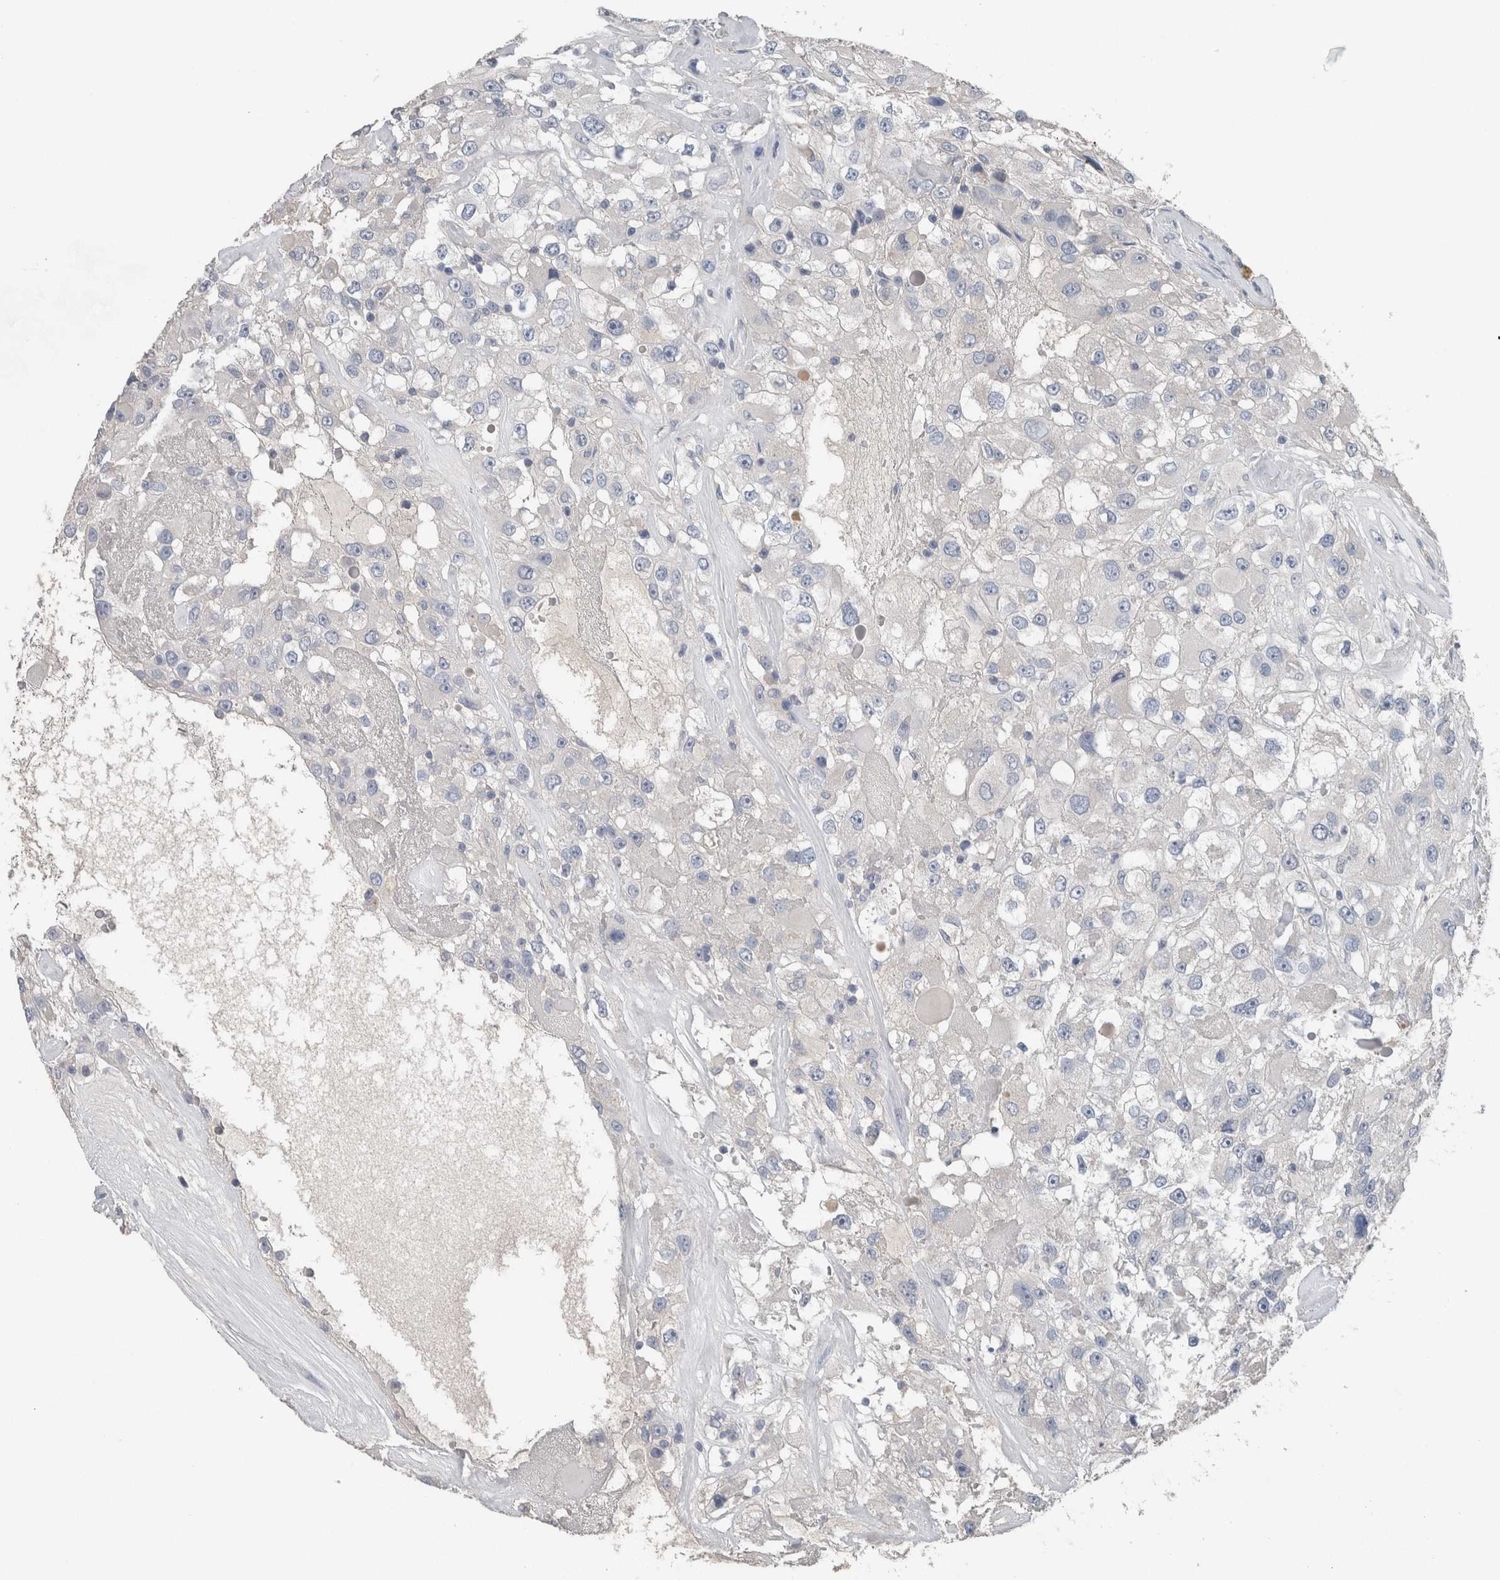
{"staining": {"intensity": "negative", "quantity": "none", "location": "none"}, "tissue": "renal cancer", "cell_type": "Tumor cells", "image_type": "cancer", "snomed": [{"axis": "morphology", "description": "Adenocarcinoma, NOS"}, {"axis": "topography", "description": "Kidney"}], "caption": "This is an immunohistochemistry (IHC) photomicrograph of human renal cancer. There is no expression in tumor cells.", "gene": "CRNN", "patient": {"sex": "female", "age": 52}}